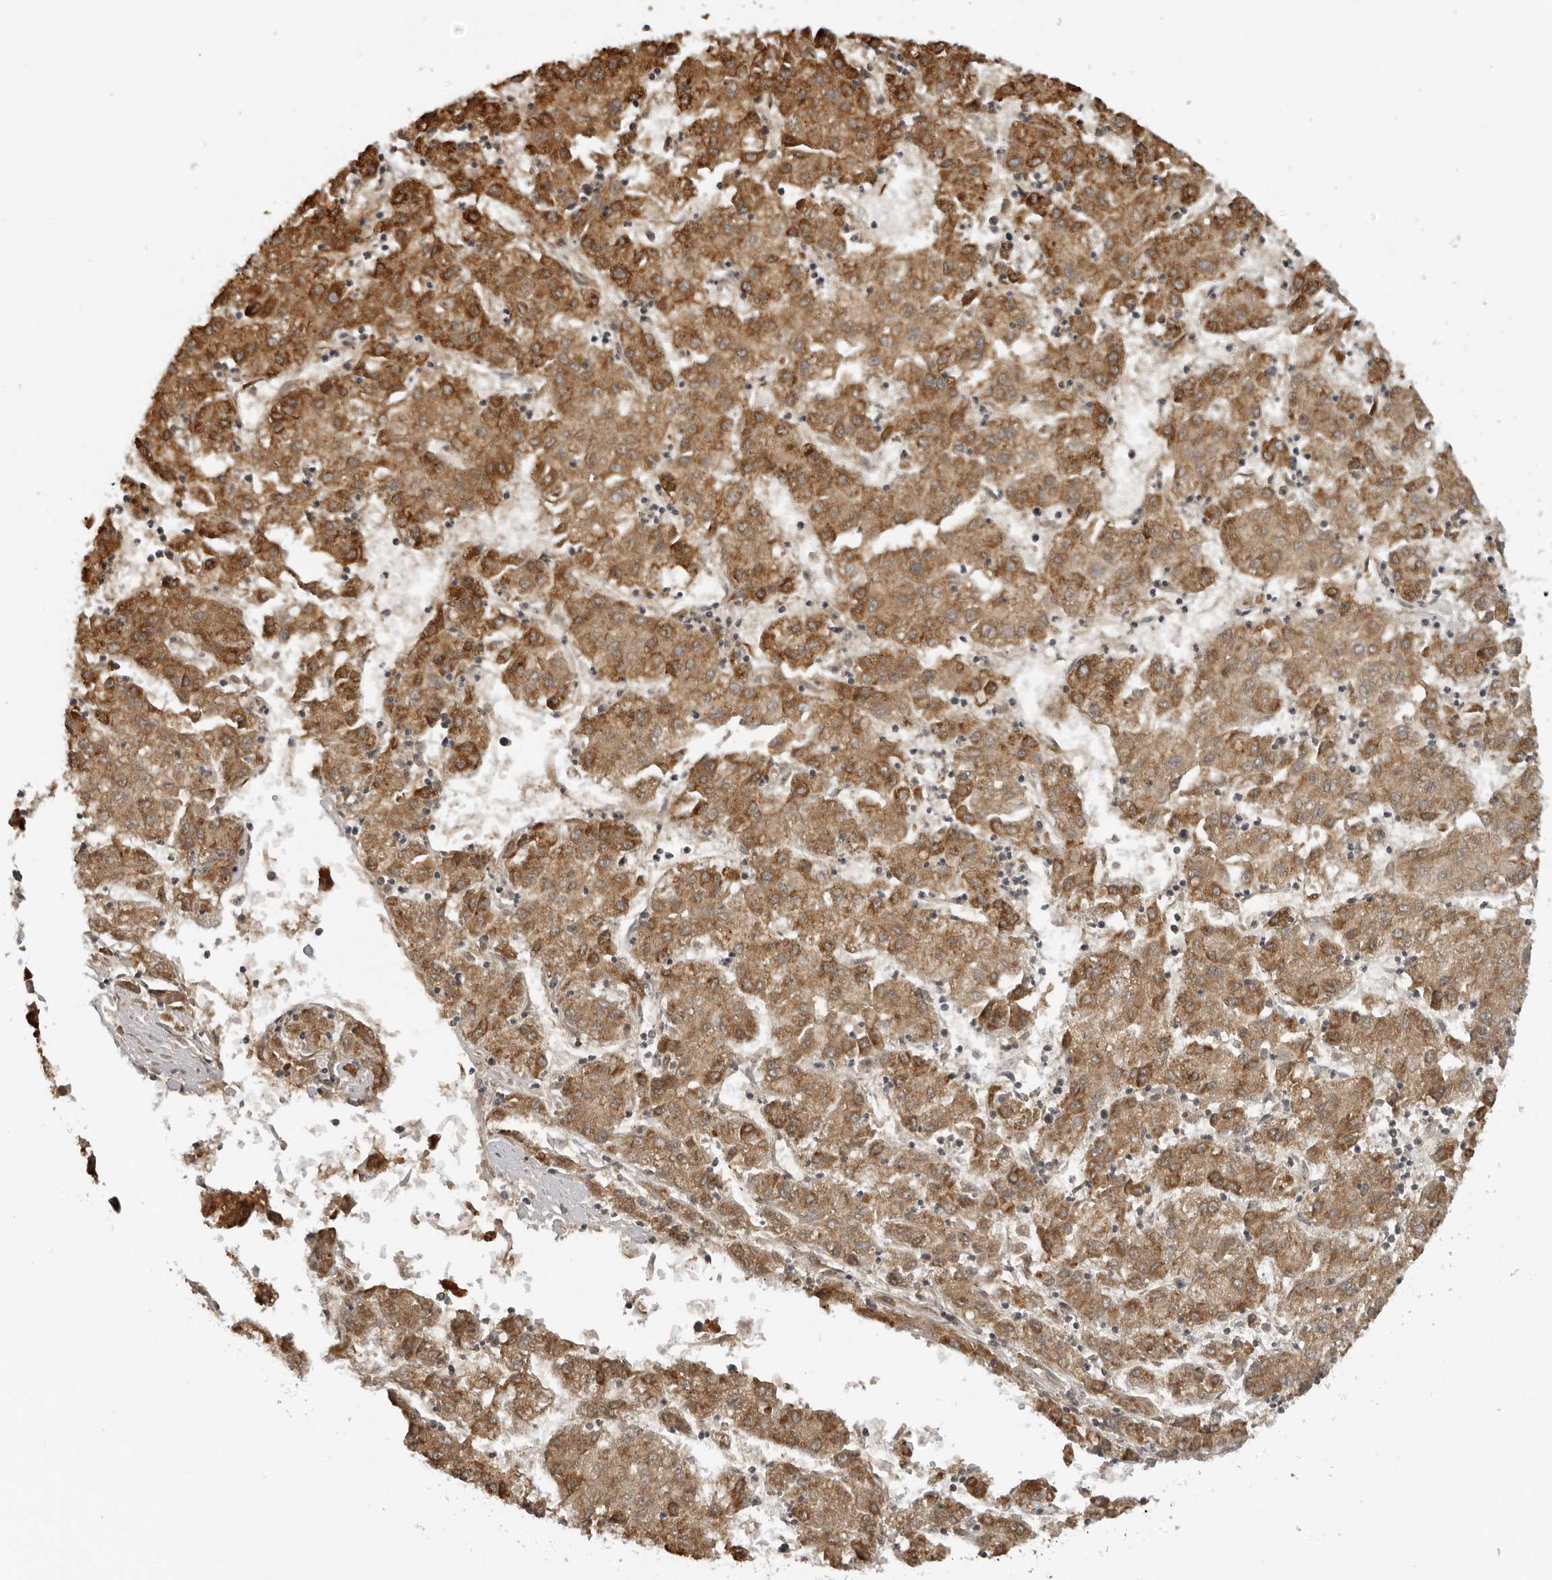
{"staining": {"intensity": "moderate", "quantity": ">75%", "location": "cytoplasmic/membranous"}, "tissue": "liver cancer", "cell_type": "Tumor cells", "image_type": "cancer", "snomed": [{"axis": "morphology", "description": "Carcinoma, Hepatocellular, NOS"}, {"axis": "topography", "description": "Liver"}], "caption": "High-power microscopy captured an immunohistochemistry micrograph of liver hepatocellular carcinoma, revealing moderate cytoplasmic/membranous positivity in about >75% of tumor cells. (DAB IHC with brightfield microscopy, high magnification).", "gene": "DNAH14", "patient": {"sex": "male", "age": 72}}